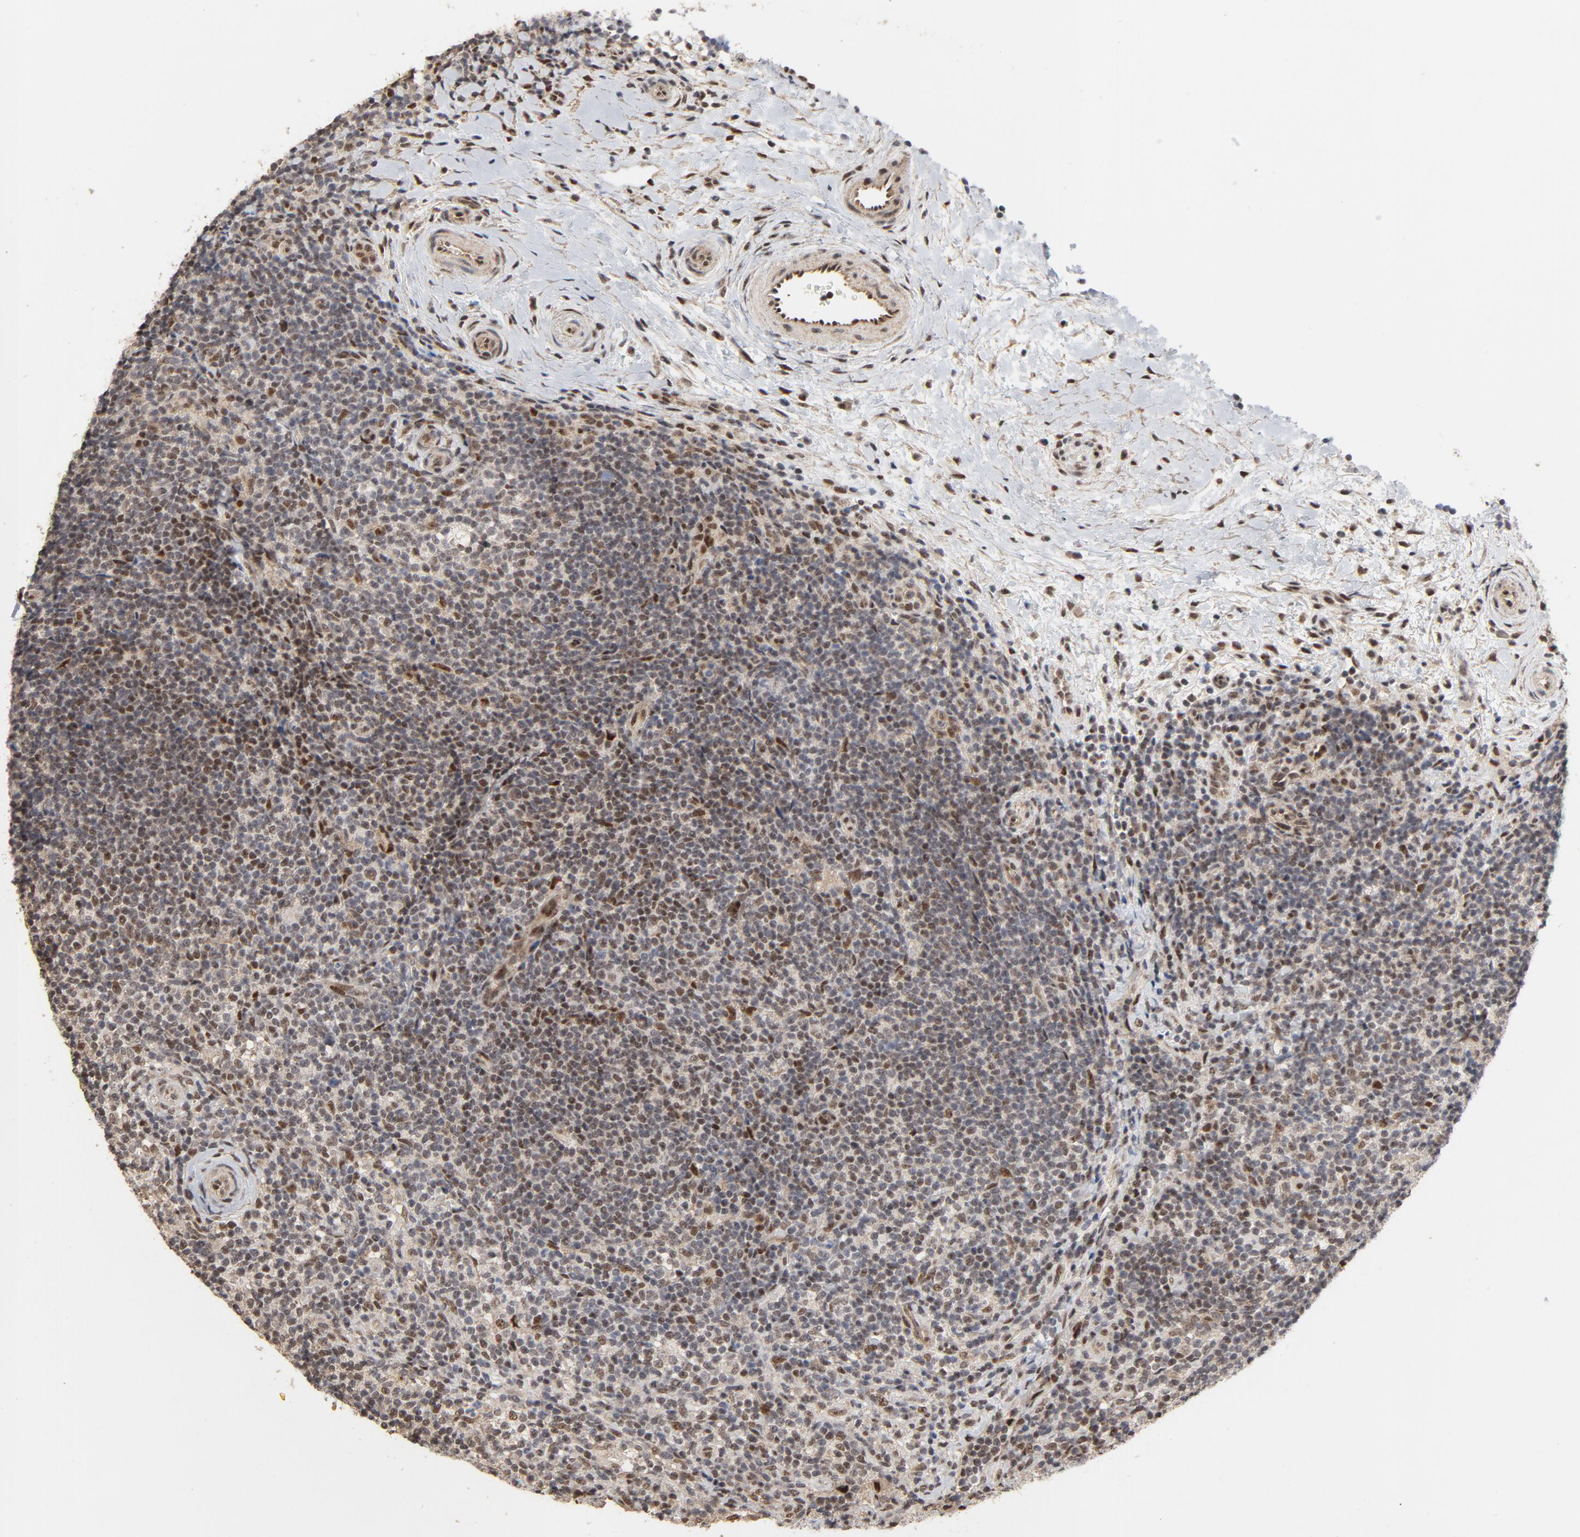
{"staining": {"intensity": "moderate", "quantity": ">75%", "location": "nuclear"}, "tissue": "lymphoma", "cell_type": "Tumor cells", "image_type": "cancer", "snomed": [{"axis": "morphology", "description": "Malignant lymphoma, non-Hodgkin's type, Low grade"}, {"axis": "topography", "description": "Lymph node"}], "caption": "Immunohistochemical staining of lymphoma displays medium levels of moderate nuclear protein expression in approximately >75% of tumor cells. The protein is shown in brown color, while the nuclei are stained blue.", "gene": "TP53RK", "patient": {"sex": "female", "age": 76}}